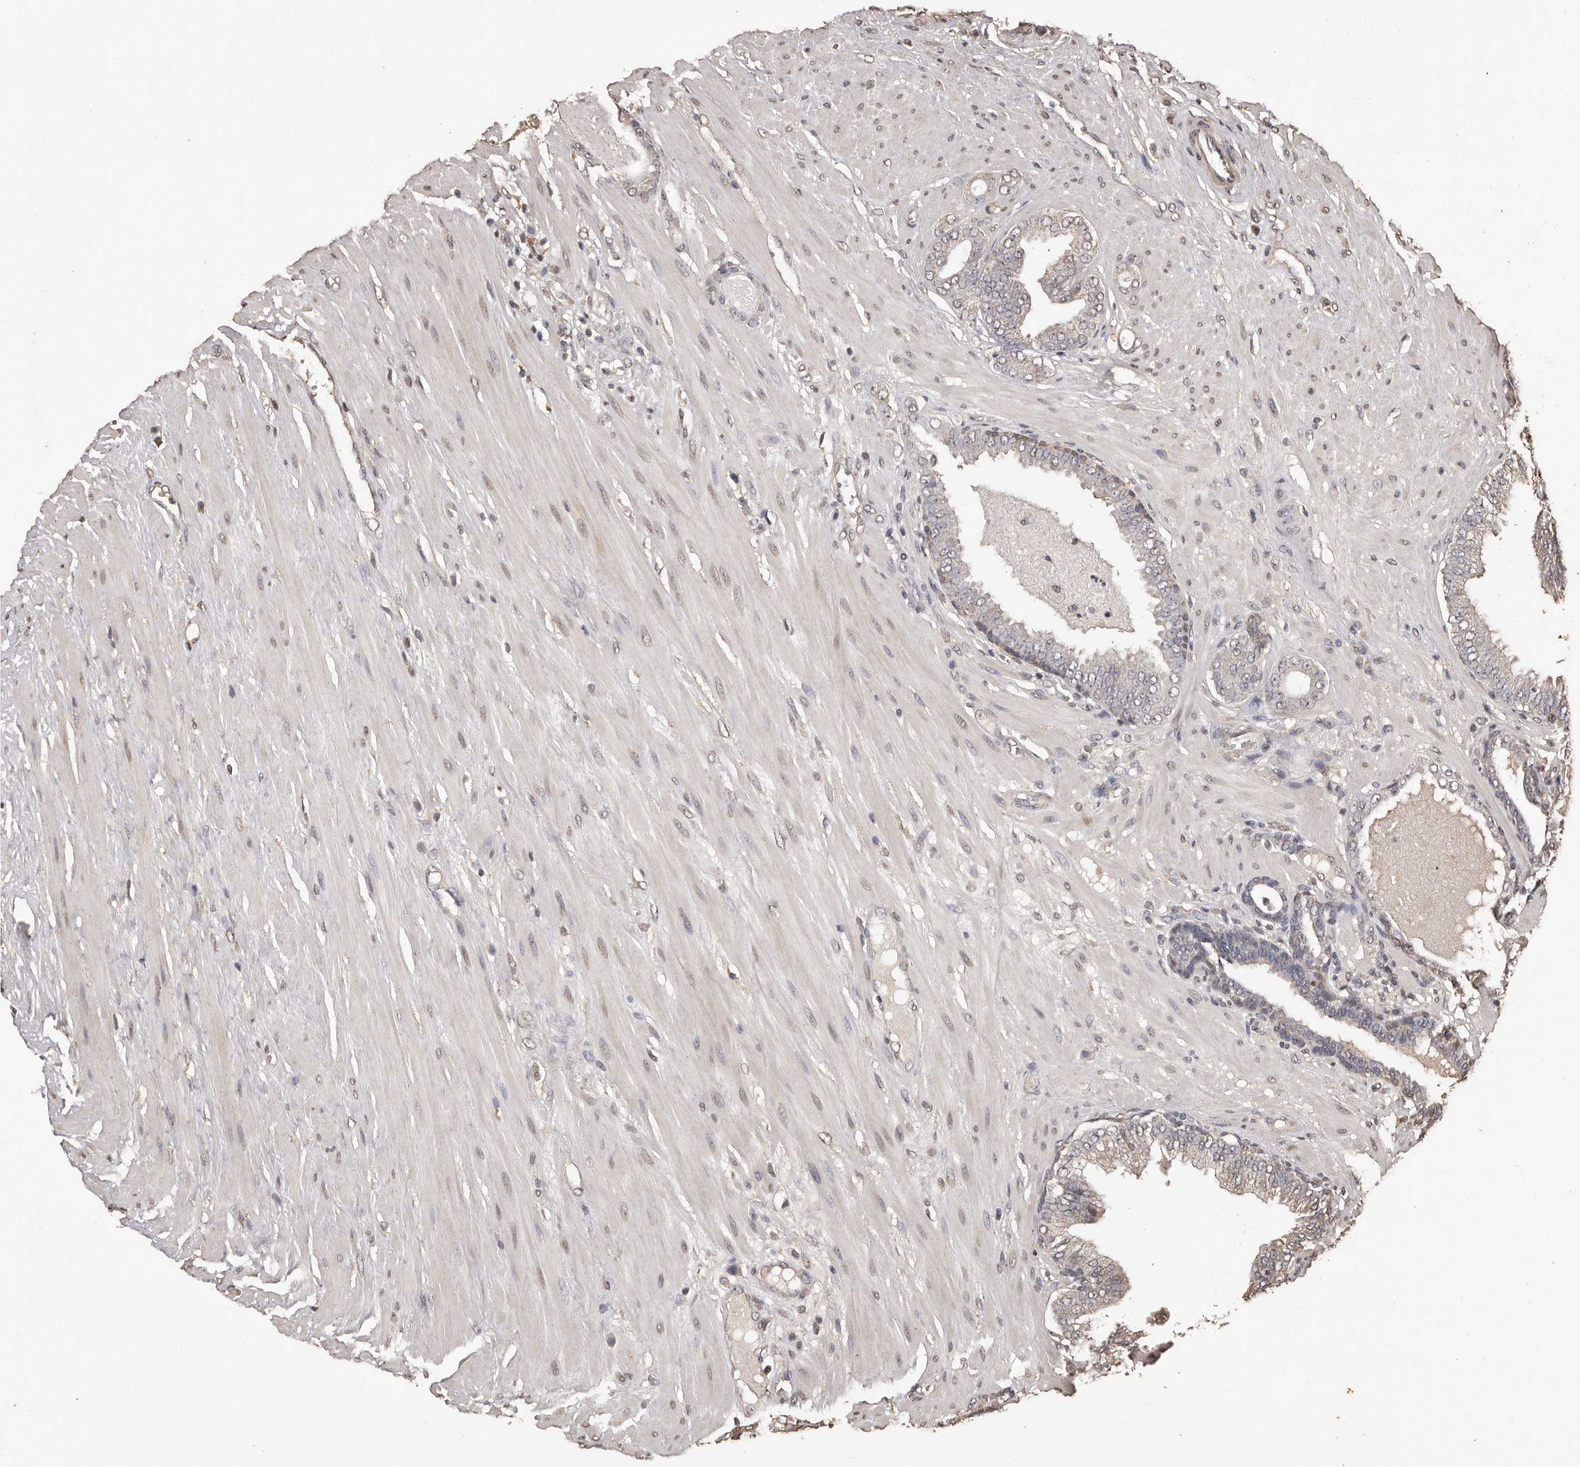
{"staining": {"intensity": "negative", "quantity": "none", "location": "none"}, "tissue": "prostate cancer", "cell_type": "Tumor cells", "image_type": "cancer", "snomed": [{"axis": "morphology", "description": "Adenocarcinoma, Low grade"}, {"axis": "topography", "description": "Prostate"}], "caption": "Histopathology image shows no protein positivity in tumor cells of prostate cancer (low-grade adenocarcinoma) tissue.", "gene": "NAV1", "patient": {"sex": "male", "age": 63}}